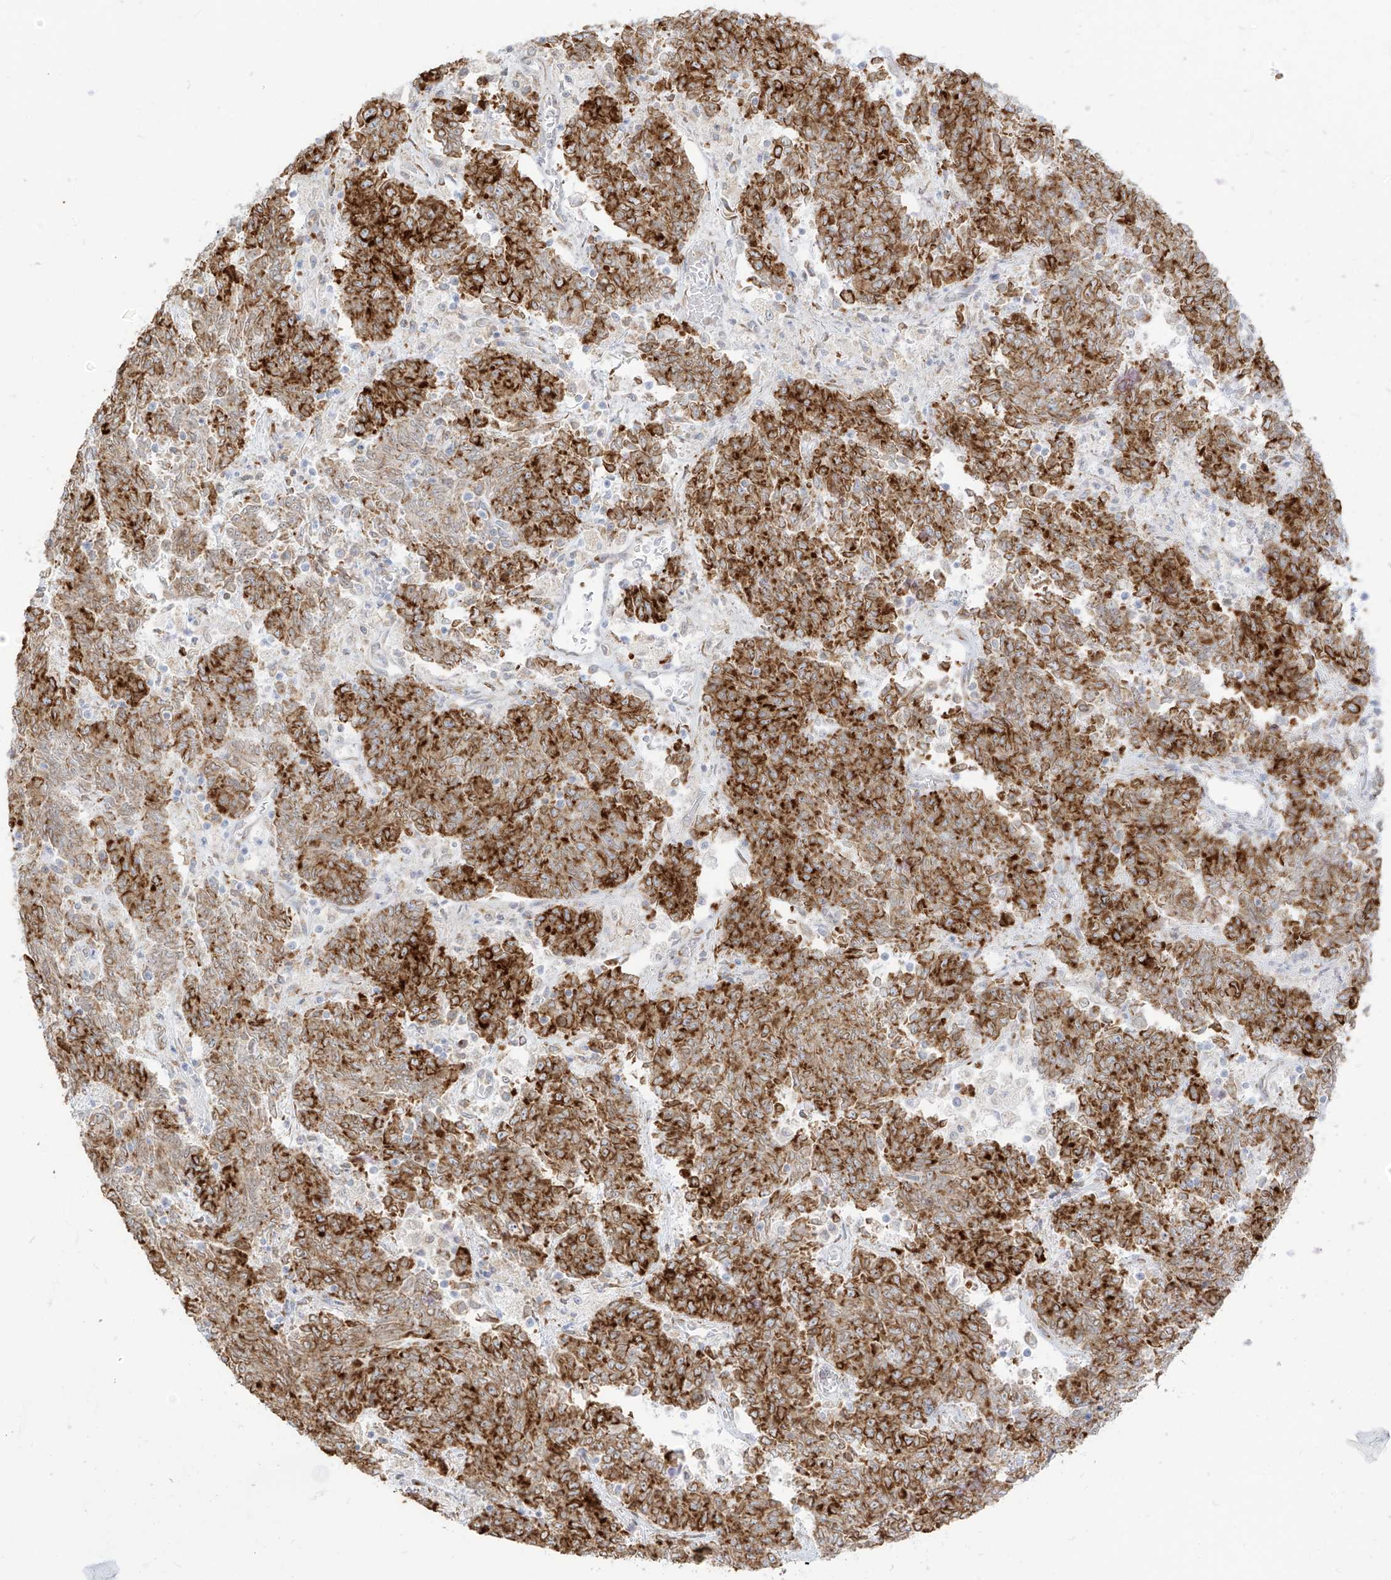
{"staining": {"intensity": "strong", "quantity": ">75%", "location": "cytoplasmic/membranous"}, "tissue": "endometrial cancer", "cell_type": "Tumor cells", "image_type": "cancer", "snomed": [{"axis": "morphology", "description": "Adenocarcinoma, NOS"}, {"axis": "topography", "description": "Endometrium"}], "caption": "Human endometrial adenocarcinoma stained for a protein (brown) exhibits strong cytoplasmic/membranous positive staining in approximately >75% of tumor cells.", "gene": "LRRC59", "patient": {"sex": "female", "age": 80}}